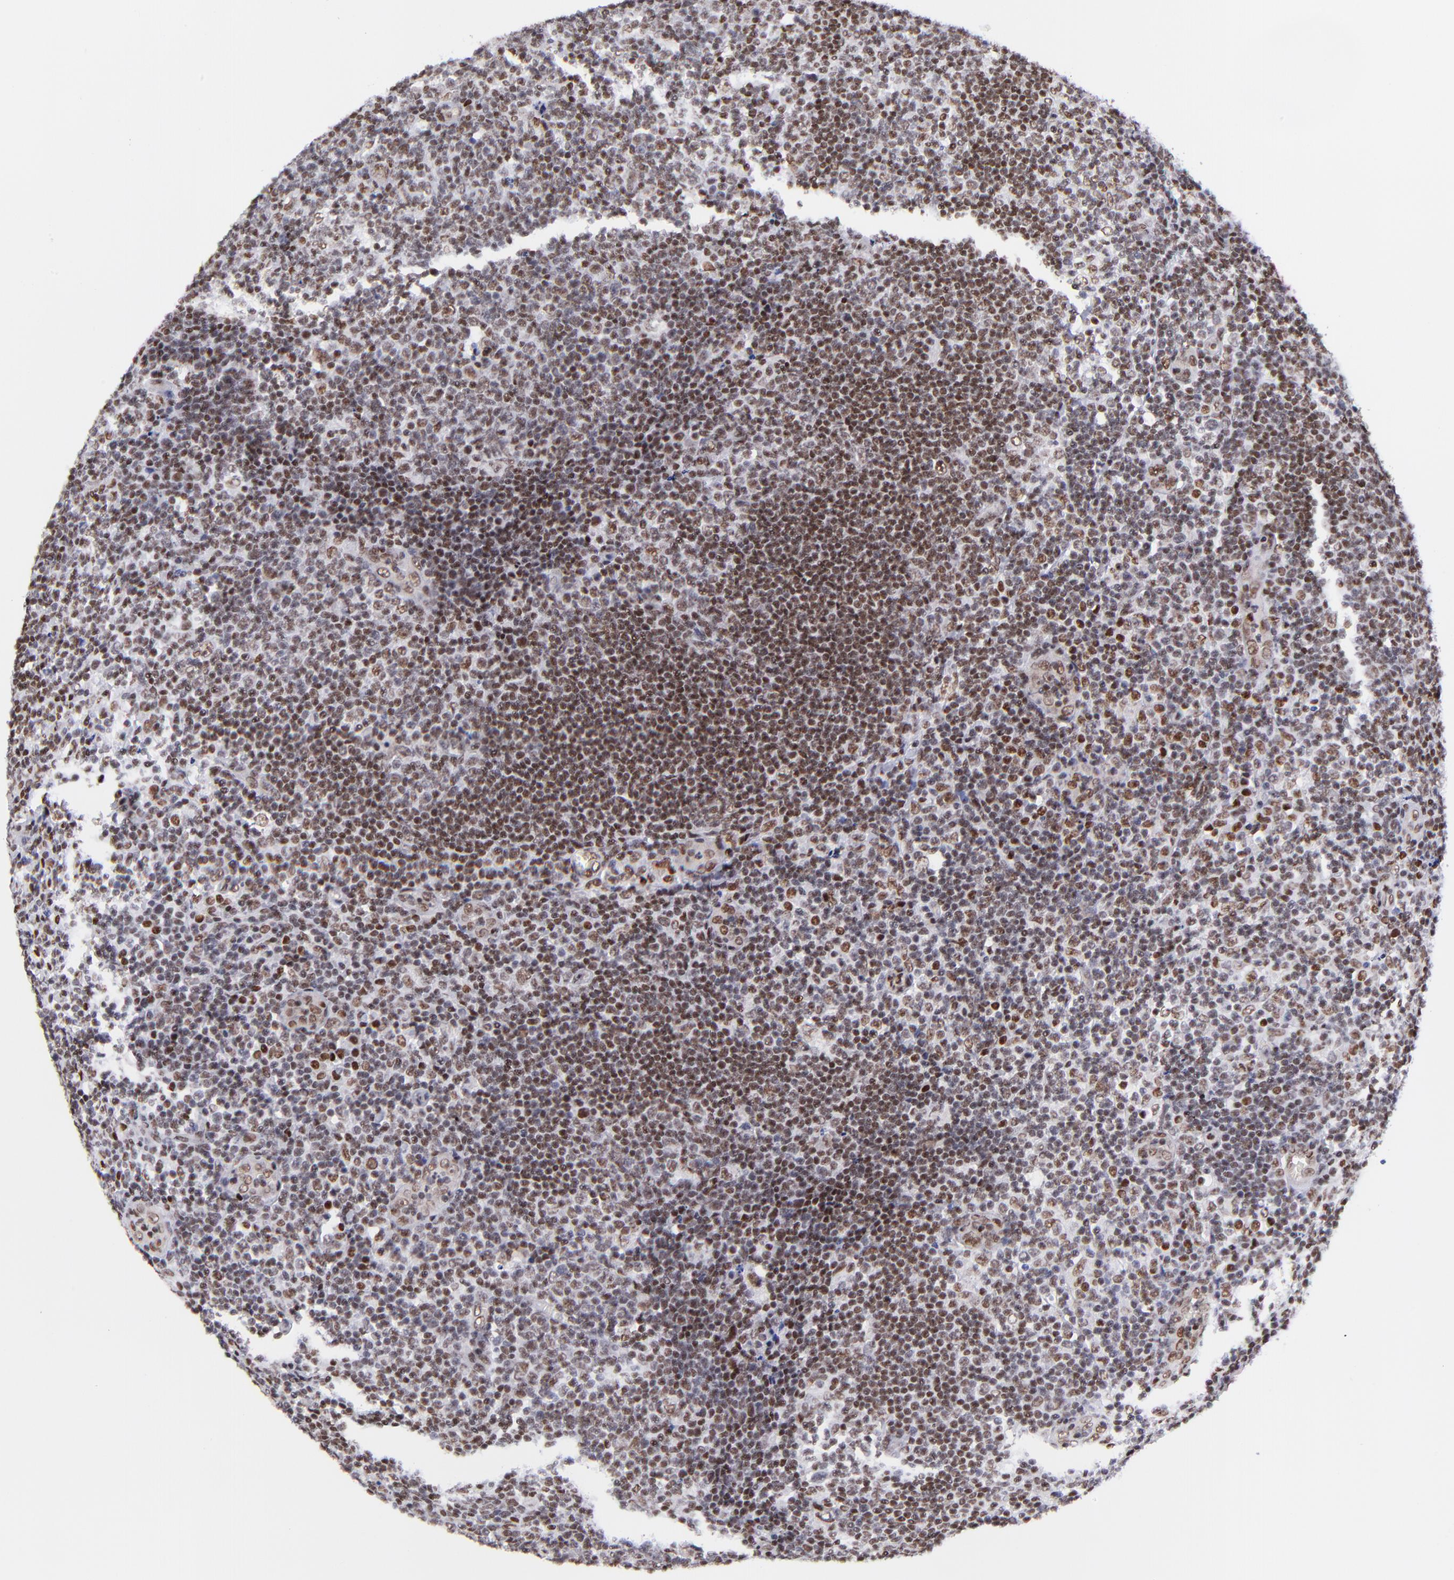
{"staining": {"intensity": "moderate", "quantity": ">75%", "location": "nuclear"}, "tissue": "lymphoma", "cell_type": "Tumor cells", "image_type": "cancer", "snomed": [{"axis": "morphology", "description": "Malignant lymphoma, non-Hodgkin's type, Low grade"}, {"axis": "topography", "description": "Lymph node"}], "caption": "Immunohistochemistry (DAB) staining of low-grade malignant lymphoma, non-Hodgkin's type reveals moderate nuclear protein staining in approximately >75% of tumor cells. (DAB (3,3'-diaminobenzidine) IHC, brown staining for protein, blue staining for nuclei).", "gene": "MIDEAS", "patient": {"sex": "male", "age": 74}}